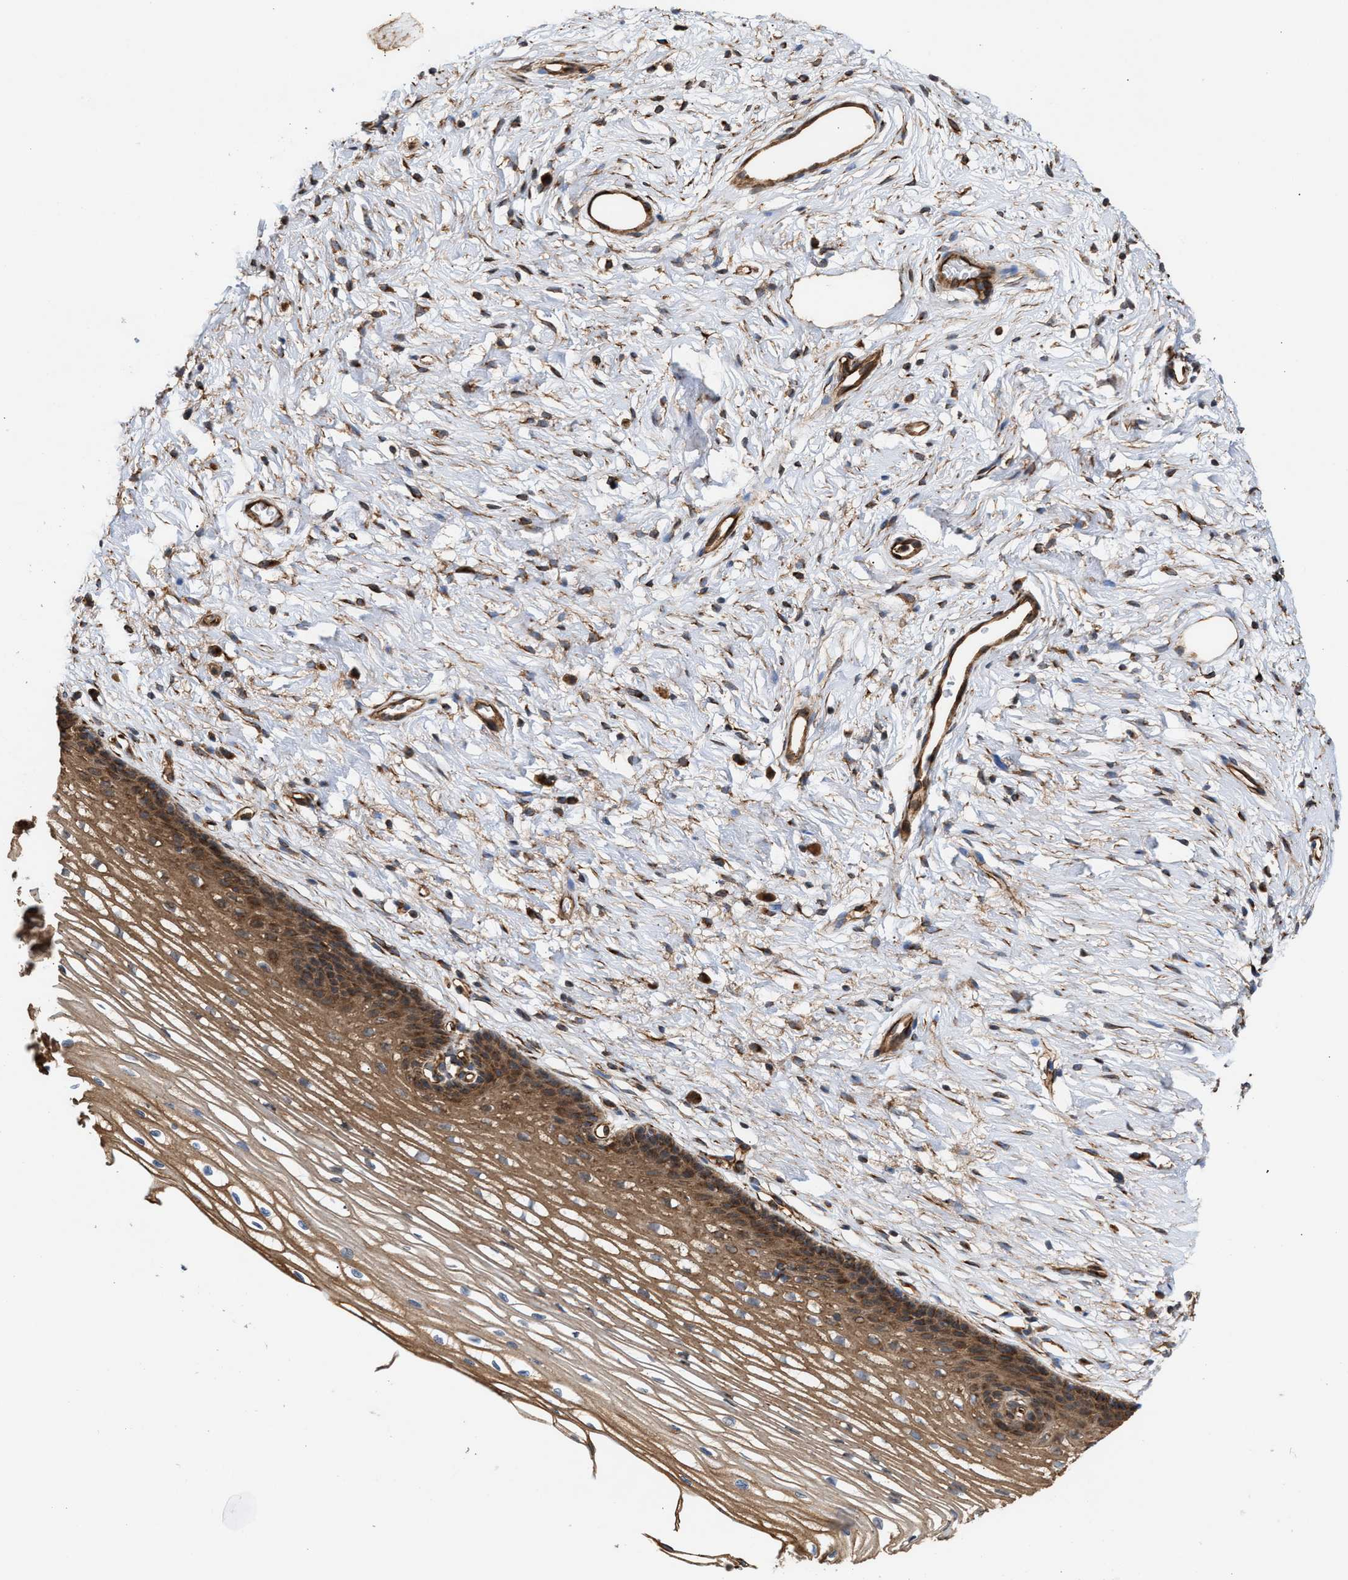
{"staining": {"intensity": "weak", "quantity": ">75%", "location": "cytoplasmic/membranous"}, "tissue": "cervix", "cell_type": "Glandular cells", "image_type": "normal", "snomed": [{"axis": "morphology", "description": "Normal tissue, NOS"}, {"axis": "topography", "description": "Cervix"}], "caption": "IHC histopathology image of normal cervix: cervix stained using immunohistochemistry reveals low levels of weak protein expression localized specifically in the cytoplasmic/membranous of glandular cells, appearing as a cytoplasmic/membranous brown color.", "gene": "EPS15L1", "patient": {"sex": "female", "age": 77}}